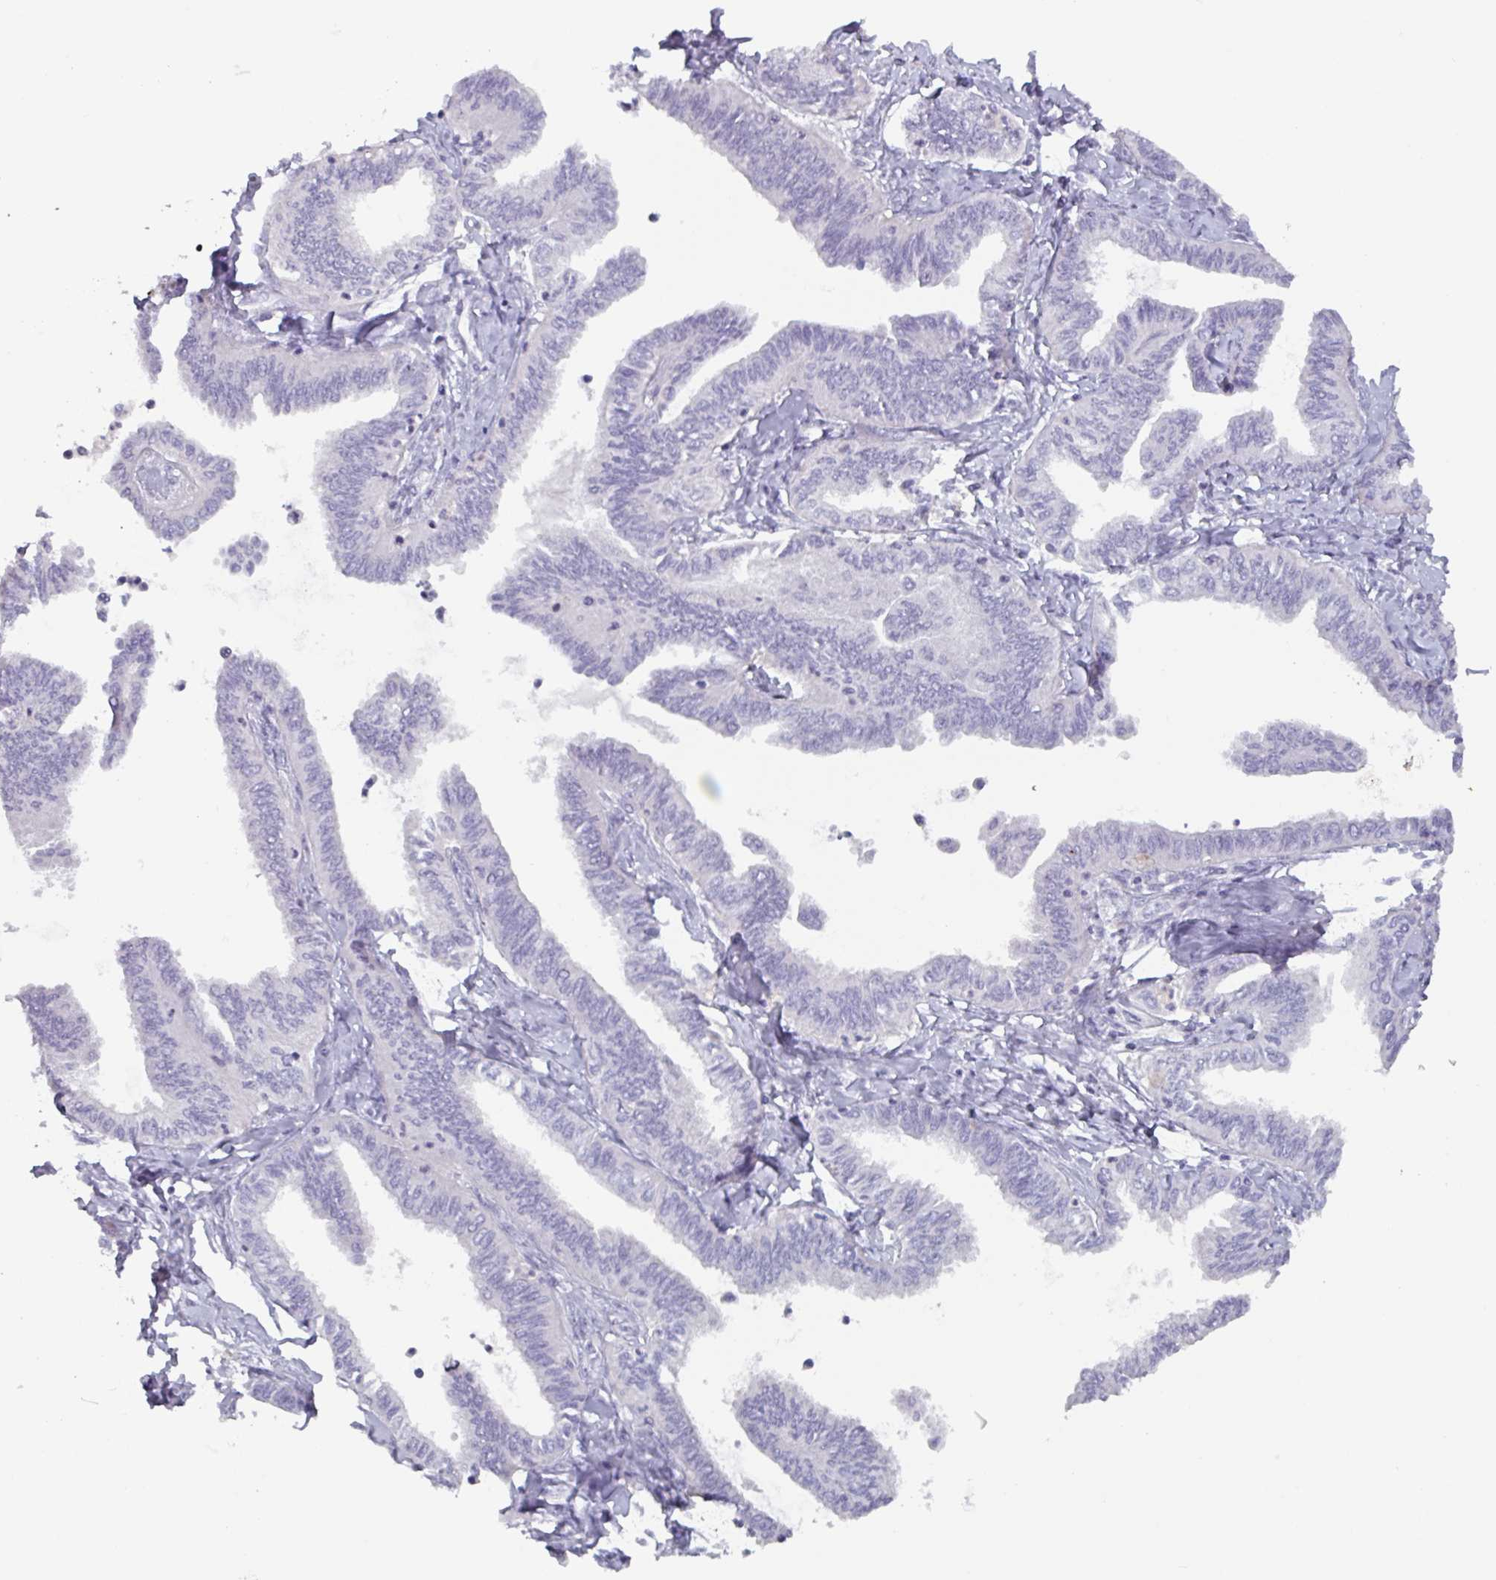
{"staining": {"intensity": "negative", "quantity": "none", "location": "none"}, "tissue": "ovarian cancer", "cell_type": "Tumor cells", "image_type": "cancer", "snomed": [{"axis": "morphology", "description": "Carcinoma, endometroid"}, {"axis": "topography", "description": "Ovary"}], "caption": "The micrograph demonstrates no significant positivity in tumor cells of ovarian endometroid carcinoma.", "gene": "OR2T10", "patient": {"sex": "female", "age": 70}}